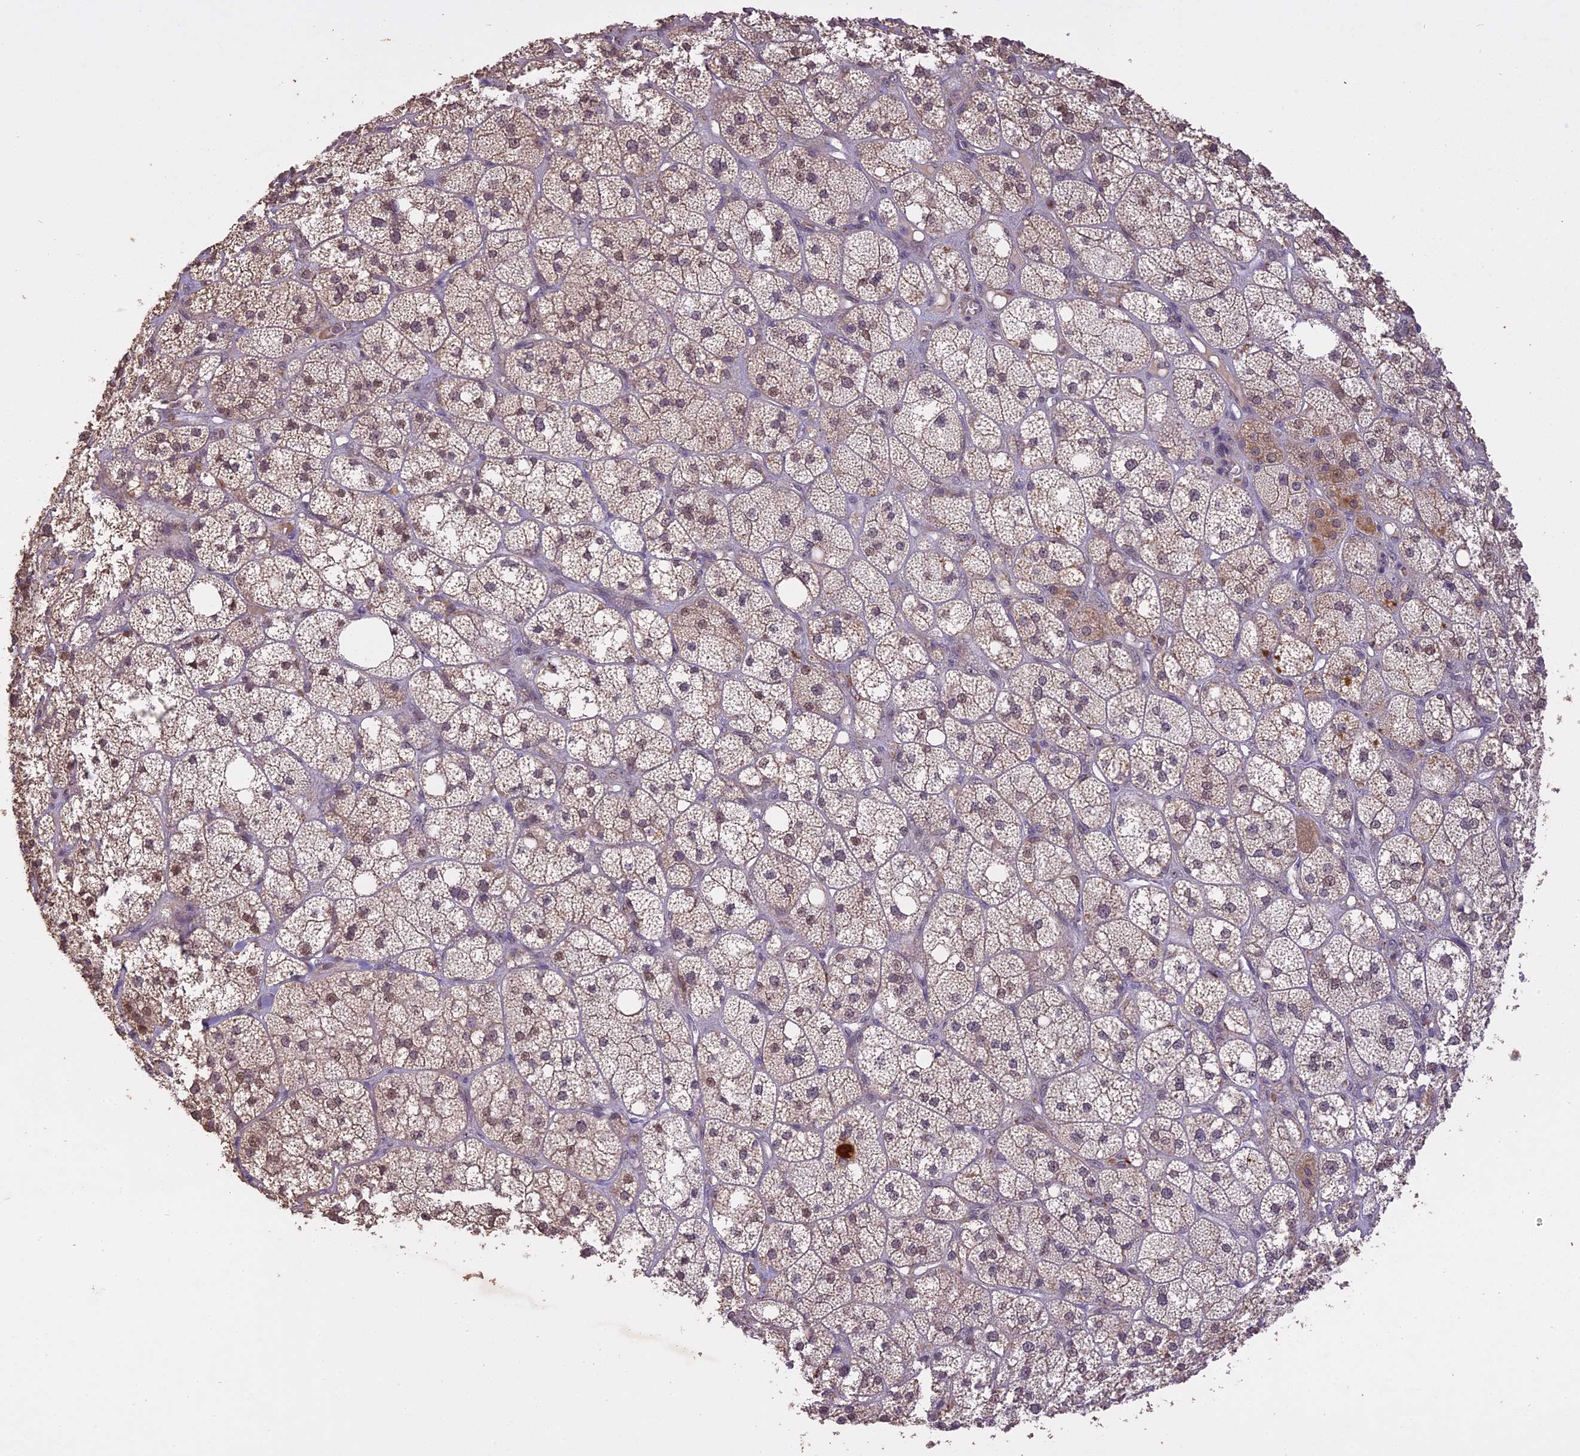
{"staining": {"intensity": "moderate", "quantity": "25%-75%", "location": "cytoplasmic/membranous,nuclear"}, "tissue": "adrenal gland", "cell_type": "Glandular cells", "image_type": "normal", "snomed": [{"axis": "morphology", "description": "Normal tissue, NOS"}, {"axis": "topography", "description": "Adrenal gland"}], "caption": "Immunohistochemistry (IHC) staining of unremarkable adrenal gland, which demonstrates medium levels of moderate cytoplasmic/membranous,nuclear staining in about 25%-75% of glandular cells indicating moderate cytoplasmic/membranous,nuclear protein staining. The staining was performed using DAB (3,3'-diaminobenzidine) (brown) for protein detection and nuclei were counterstained in hematoxylin (blue).", "gene": "TIGD7", "patient": {"sex": "male", "age": 61}}